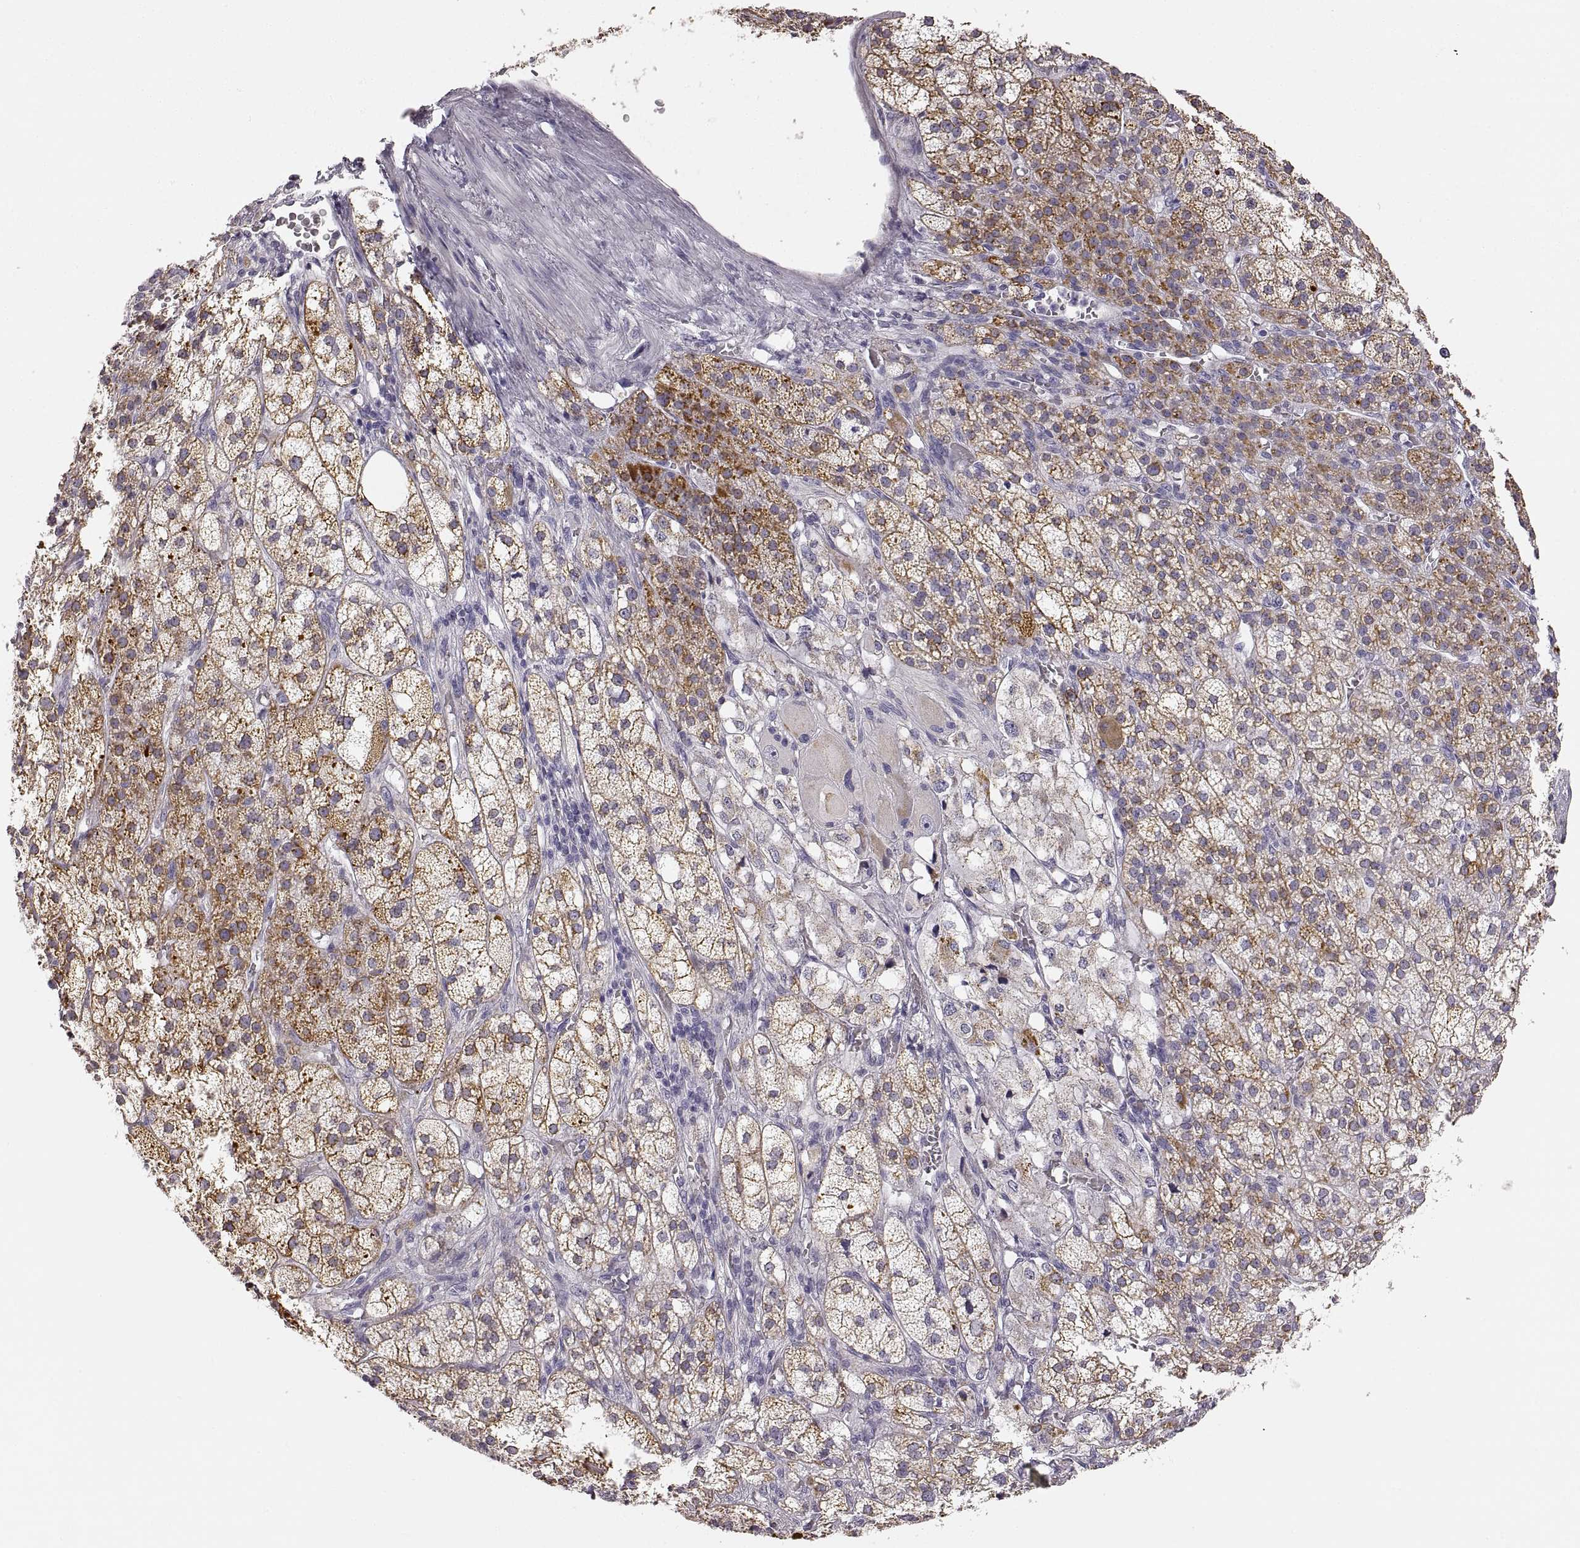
{"staining": {"intensity": "strong", "quantity": "25%-75%", "location": "cytoplasmic/membranous"}, "tissue": "adrenal gland", "cell_type": "Glandular cells", "image_type": "normal", "snomed": [{"axis": "morphology", "description": "Normal tissue, NOS"}, {"axis": "topography", "description": "Adrenal gland"}], "caption": "The histopathology image demonstrates immunohistochemical staining of normal adrenal gland. There is strong cytoplasmic/membranous positivity is identified in about 25%-75% of glandular cells.", "gene": "RDH13", "patient": {"sex": "female", "age": 60}}